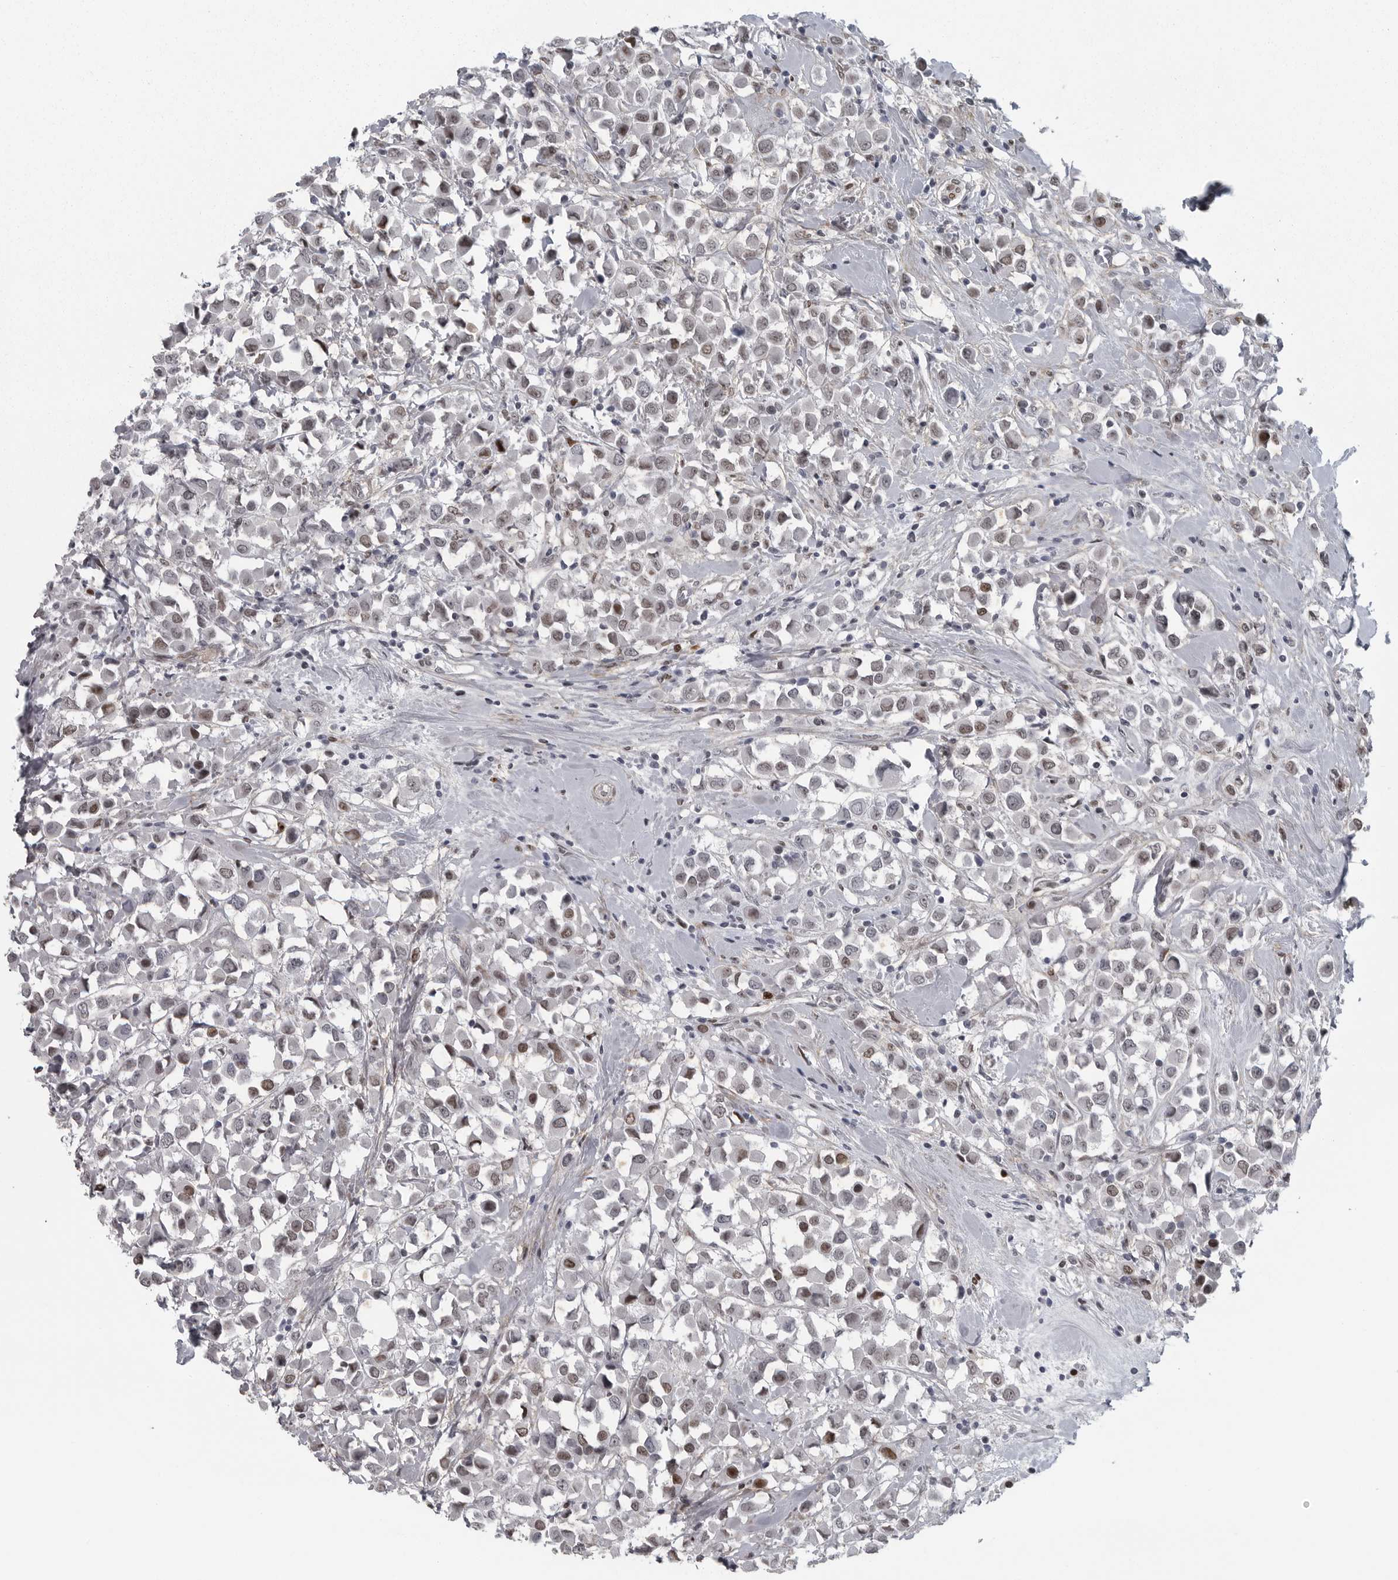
{"staining": {"intensity": "moderate", "quantity": "<25%", "location": "nuclear"}, "tissue": "breast cancer", "cell_type": "Tumor cells", "image_type": "cancer", "snomed": [{"axis": "morphology", "description": "Duct carcinoma"}, {"axis": "topography", "description": "Breast"}], "caption": "Protein expression analysis of human breast cancer reveals moderate nuclear staining in about <25% of tumor cells.", "gene": "HMGN3", "patient": {"sex": "female", "age": 61}}